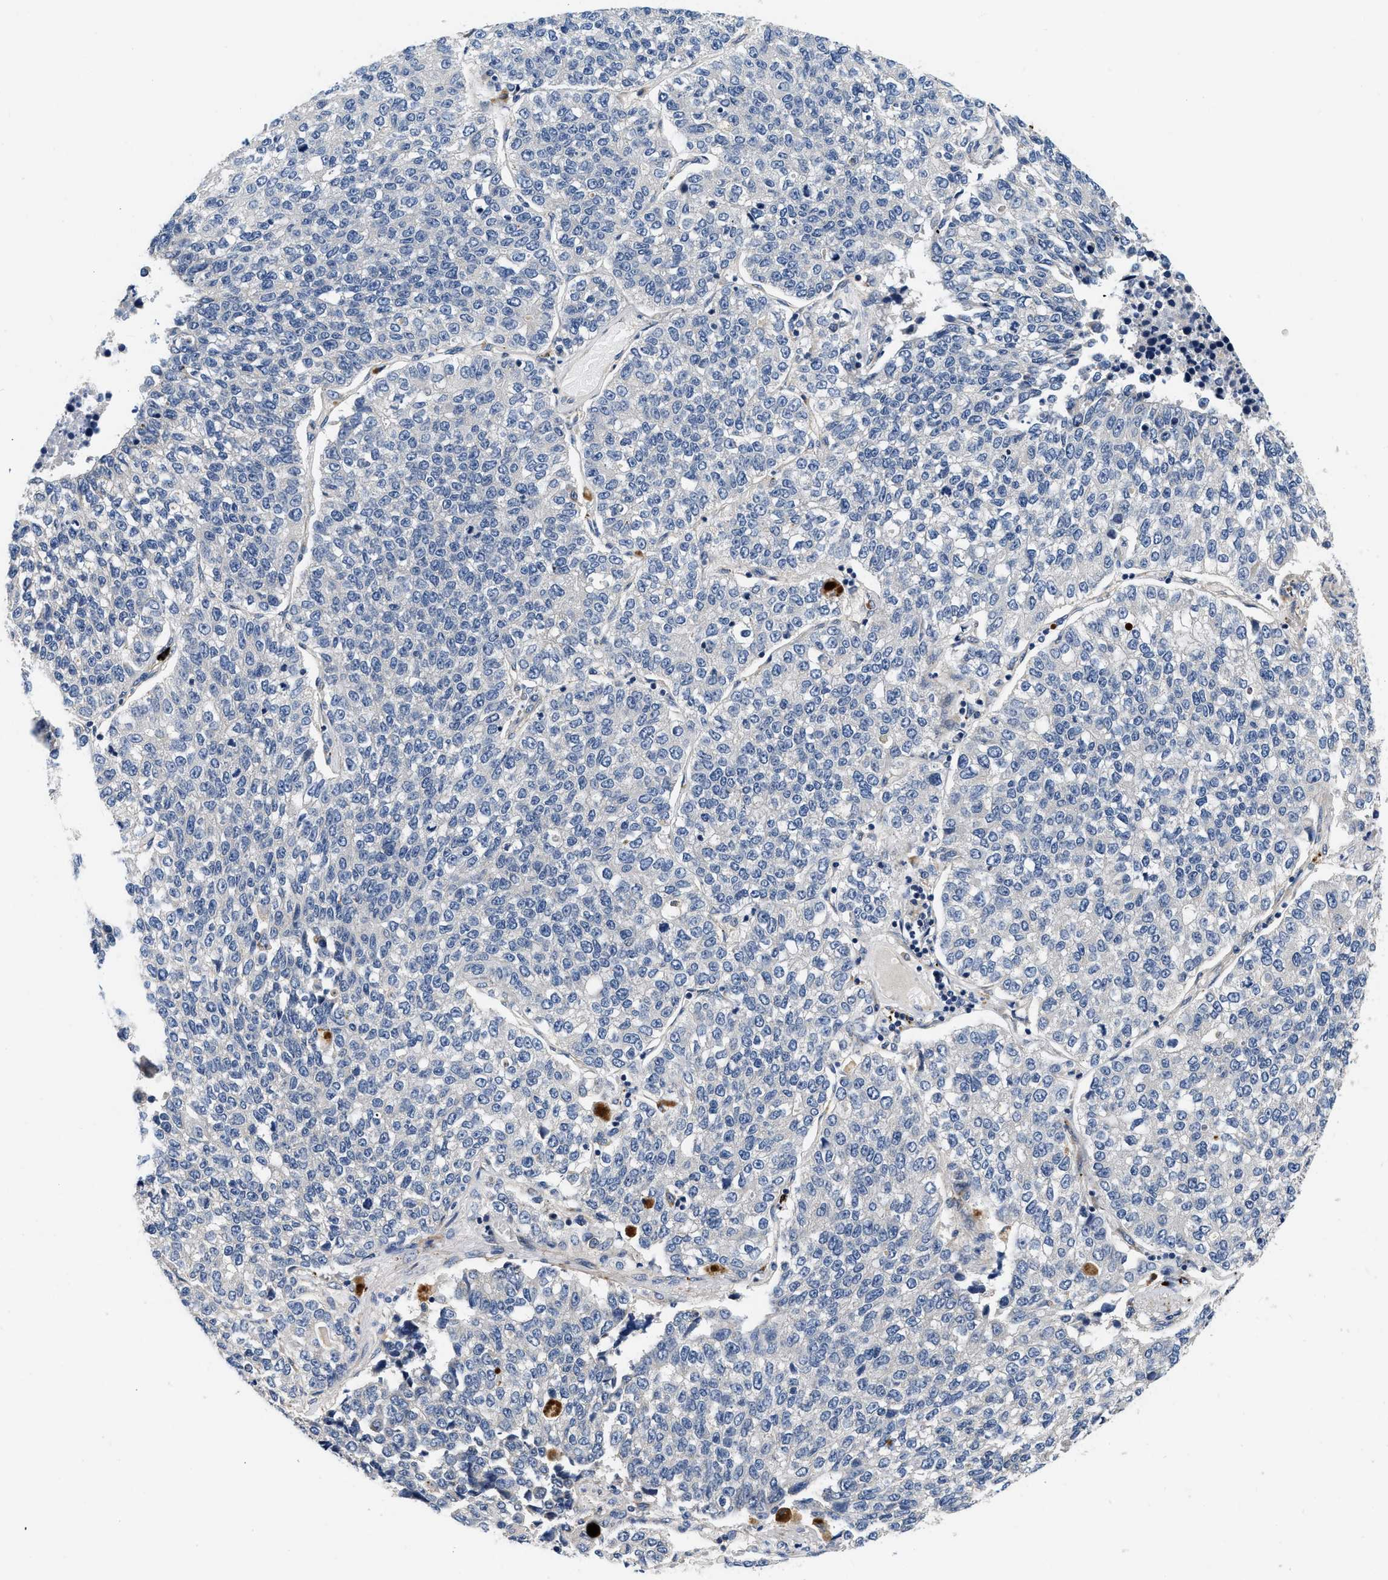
{"staining": {"intensity": "negative", "quantity": "none", "location": "none"}, "tissue": "lung cancer", "cell_type": "Tumor cells", "image_type": "cancer", "snomed": [{"axis": "morphology", "description": "Adenocarcinoma, NOS"}, {"axis": "topography", "description": "Lung"}], "caption": "There is no significant positivity in tumor cells of lung cancer.", "gene": "NME6", "patient": {"sex": "male", "age": 49}}